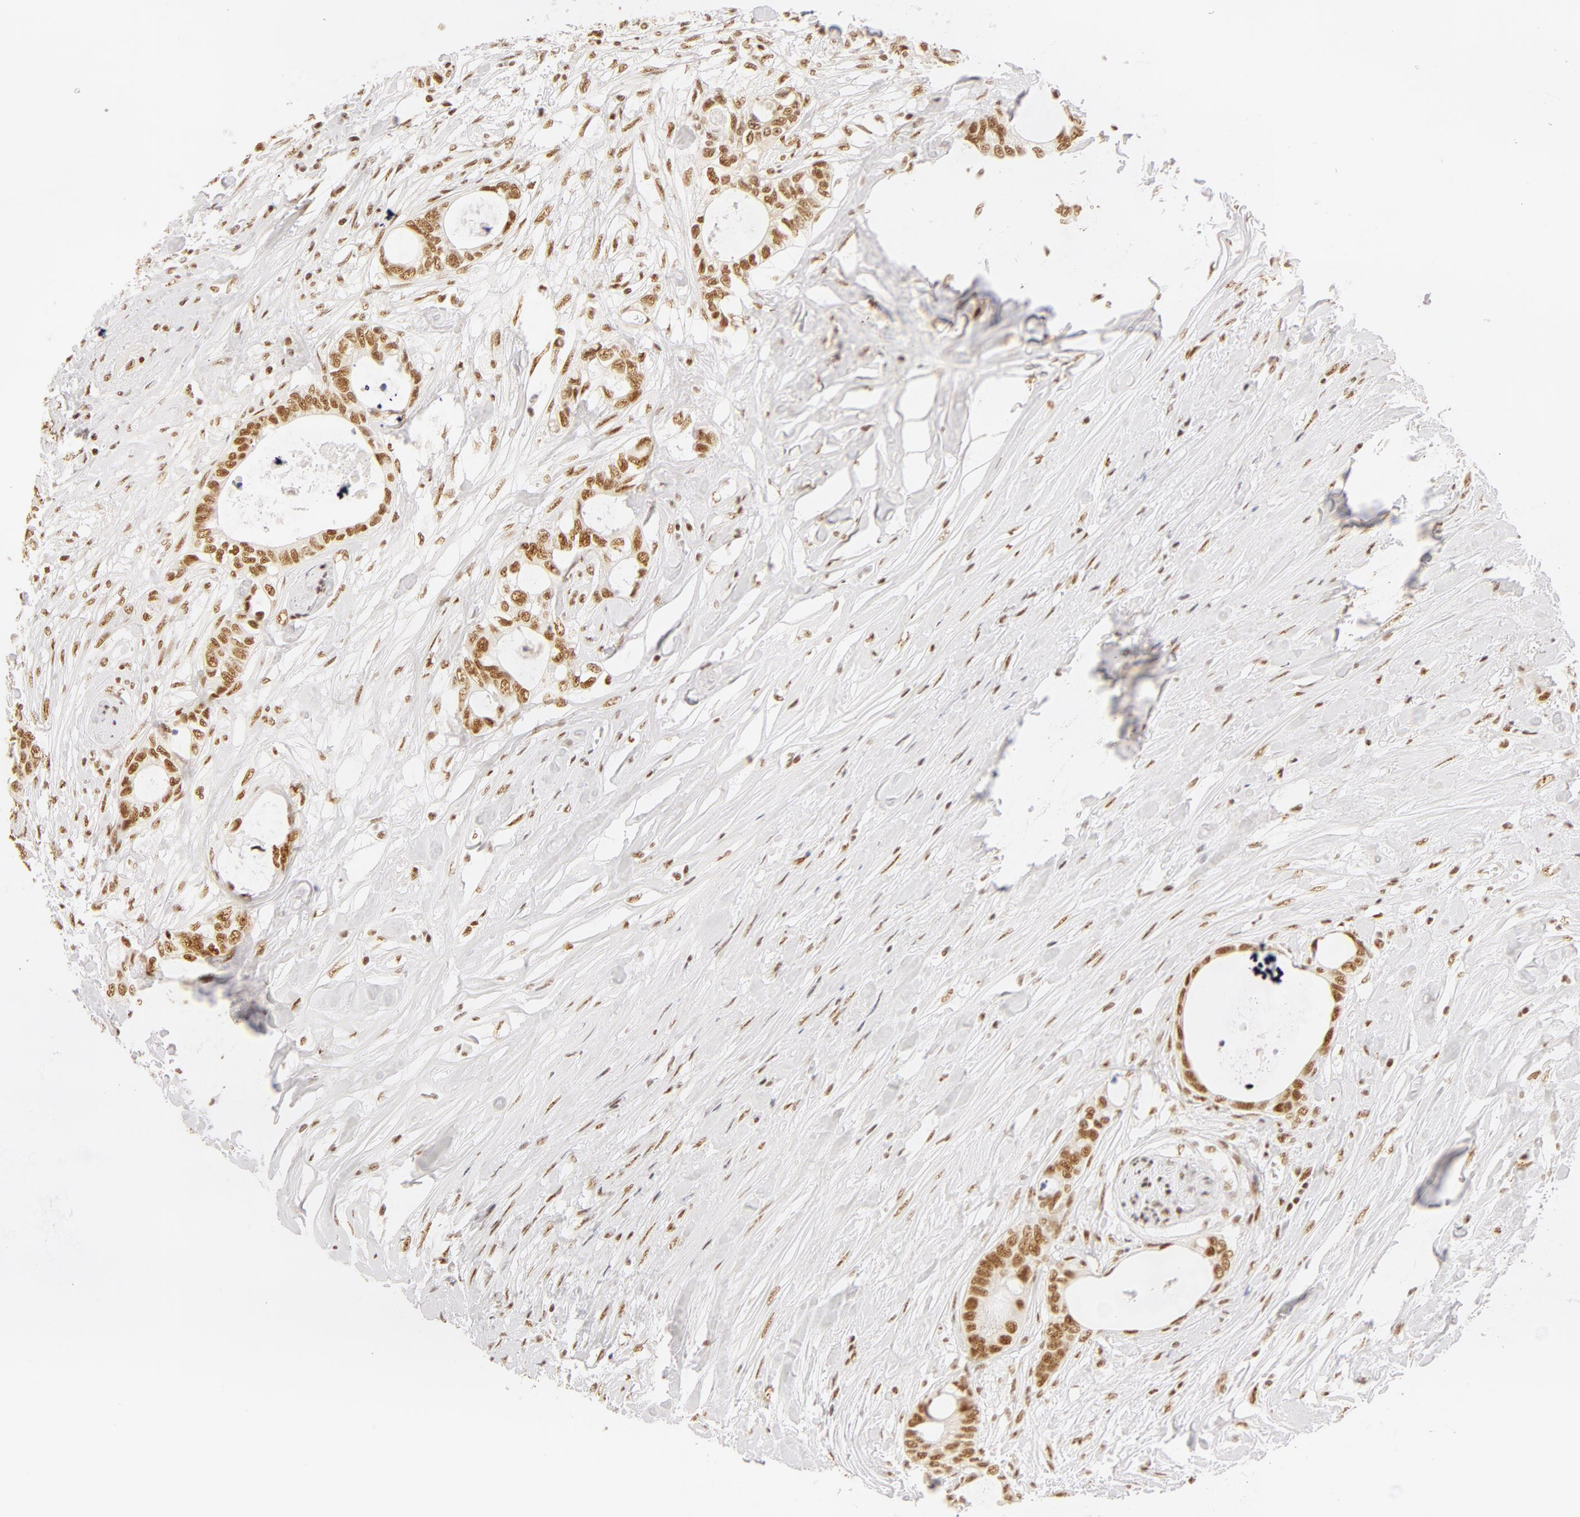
{"staining": {"intensity": "moderate", "quantity": ">75%", "location": "nuclear"}, "tissue": "colorectal cancer", "cell_type": "Tumor cells", "image_type": "cancer", "snomed": [{"axis": "morphology", "description": "Adenocarcinoma, NOS"}, {"axis": "topography", "description": "Rectum"}], "caption": "Human colorectal cancer stained with a protein marker exhibits moderate staining in tumor cells.", "gene": "RBM39", "patient": {"sex": "female", "age": 57}}